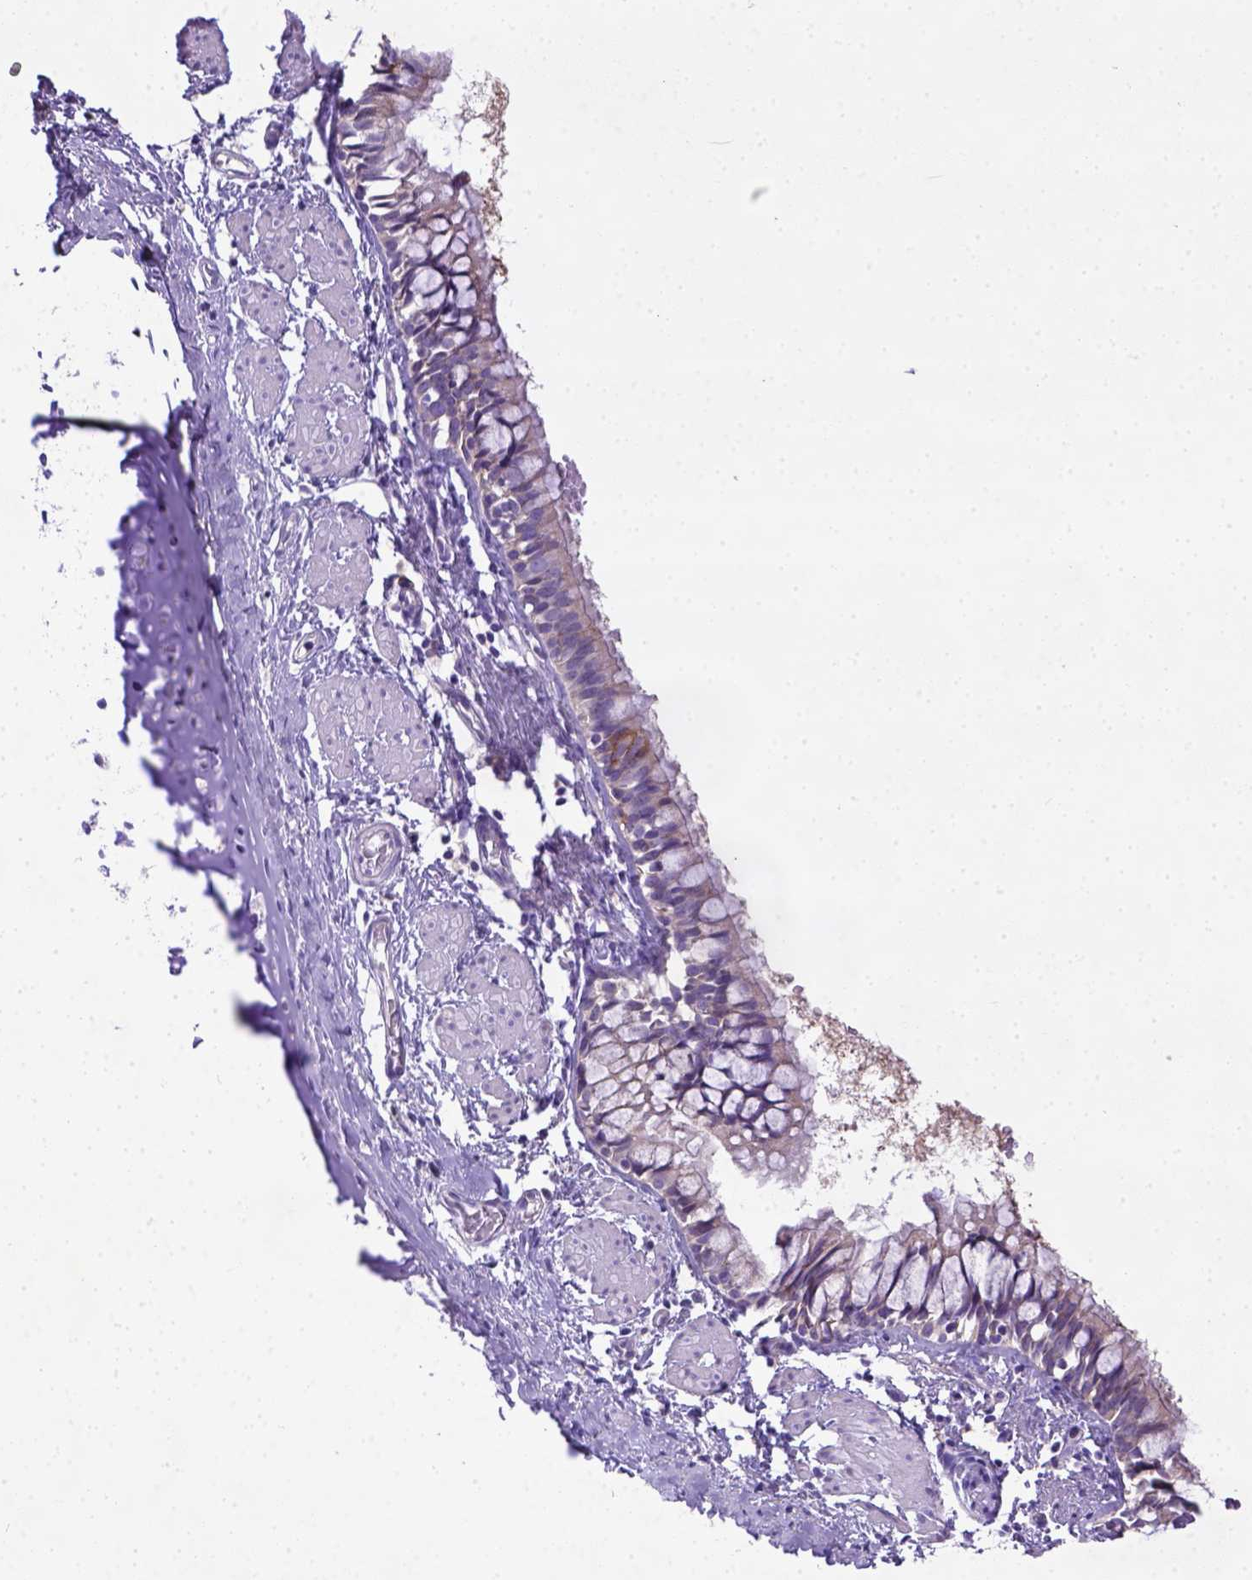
{"staining": {"intensity": "negative", "quantity": "none", "location": "none"}, "tissue": "bronchus", "cell_type": "Respiratory epithelial cells", "image_type": "normal", "snomed": [{"axis": "morphology", "description": "Normal tissue, NOS"}, {"axis": "topography", "description": "Bronchus"}], "caption": "The micrograph exhibits no significant positivity in respiratory epithelial cells of bronchus.", "gene": "CD40", "patient": {"sex": "male", "age": 1}}